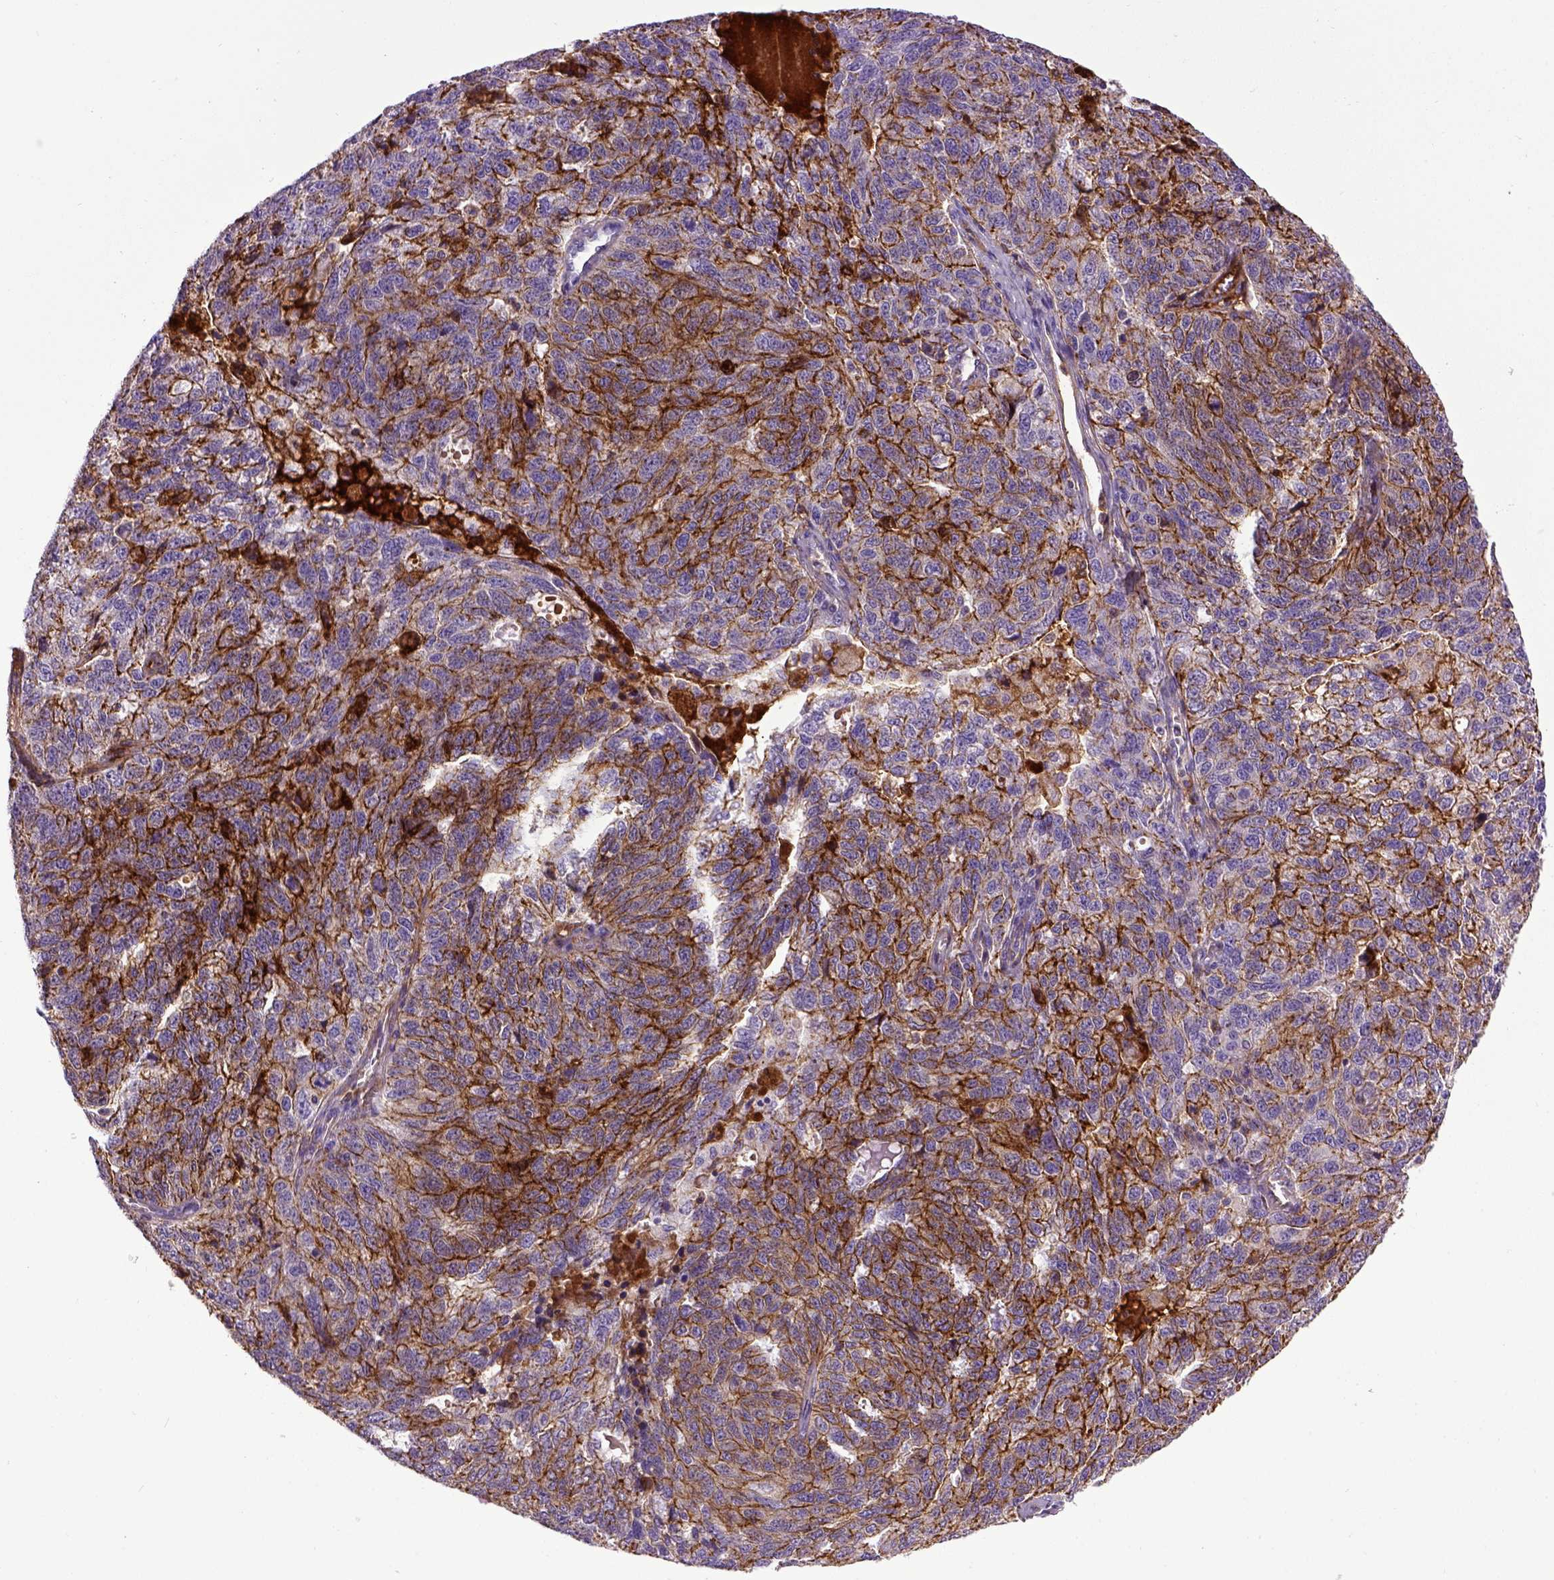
{"staining": {"intensity": "strong", "quantity": ">75%", "location": "cytoplasmic/membranous"}, "tissue": "ovarian cancer", "cell_type": "Tumor cells", "image_type": "cancer", "snomed": [{"axis": "morphology", "description": "Cystadenocarcinoma, serous, NOS"}, {"axis": "topography", "description": "Ovary"}], "caption": "Immunohistochemistry (IHC) photomicrograph of neoplastic tissue: ovarian cancer (serous cystadenocarcinoma) stained using immunohistochemistry (IHC) displays high levels of strong protein expression localized specifically in the cytoplasmic/membranous of tumor cells, appearing as a cytoplasmic/membranous brown color.", "gene": "CDH1", "patient": {"sex": "female", "age": 71}}